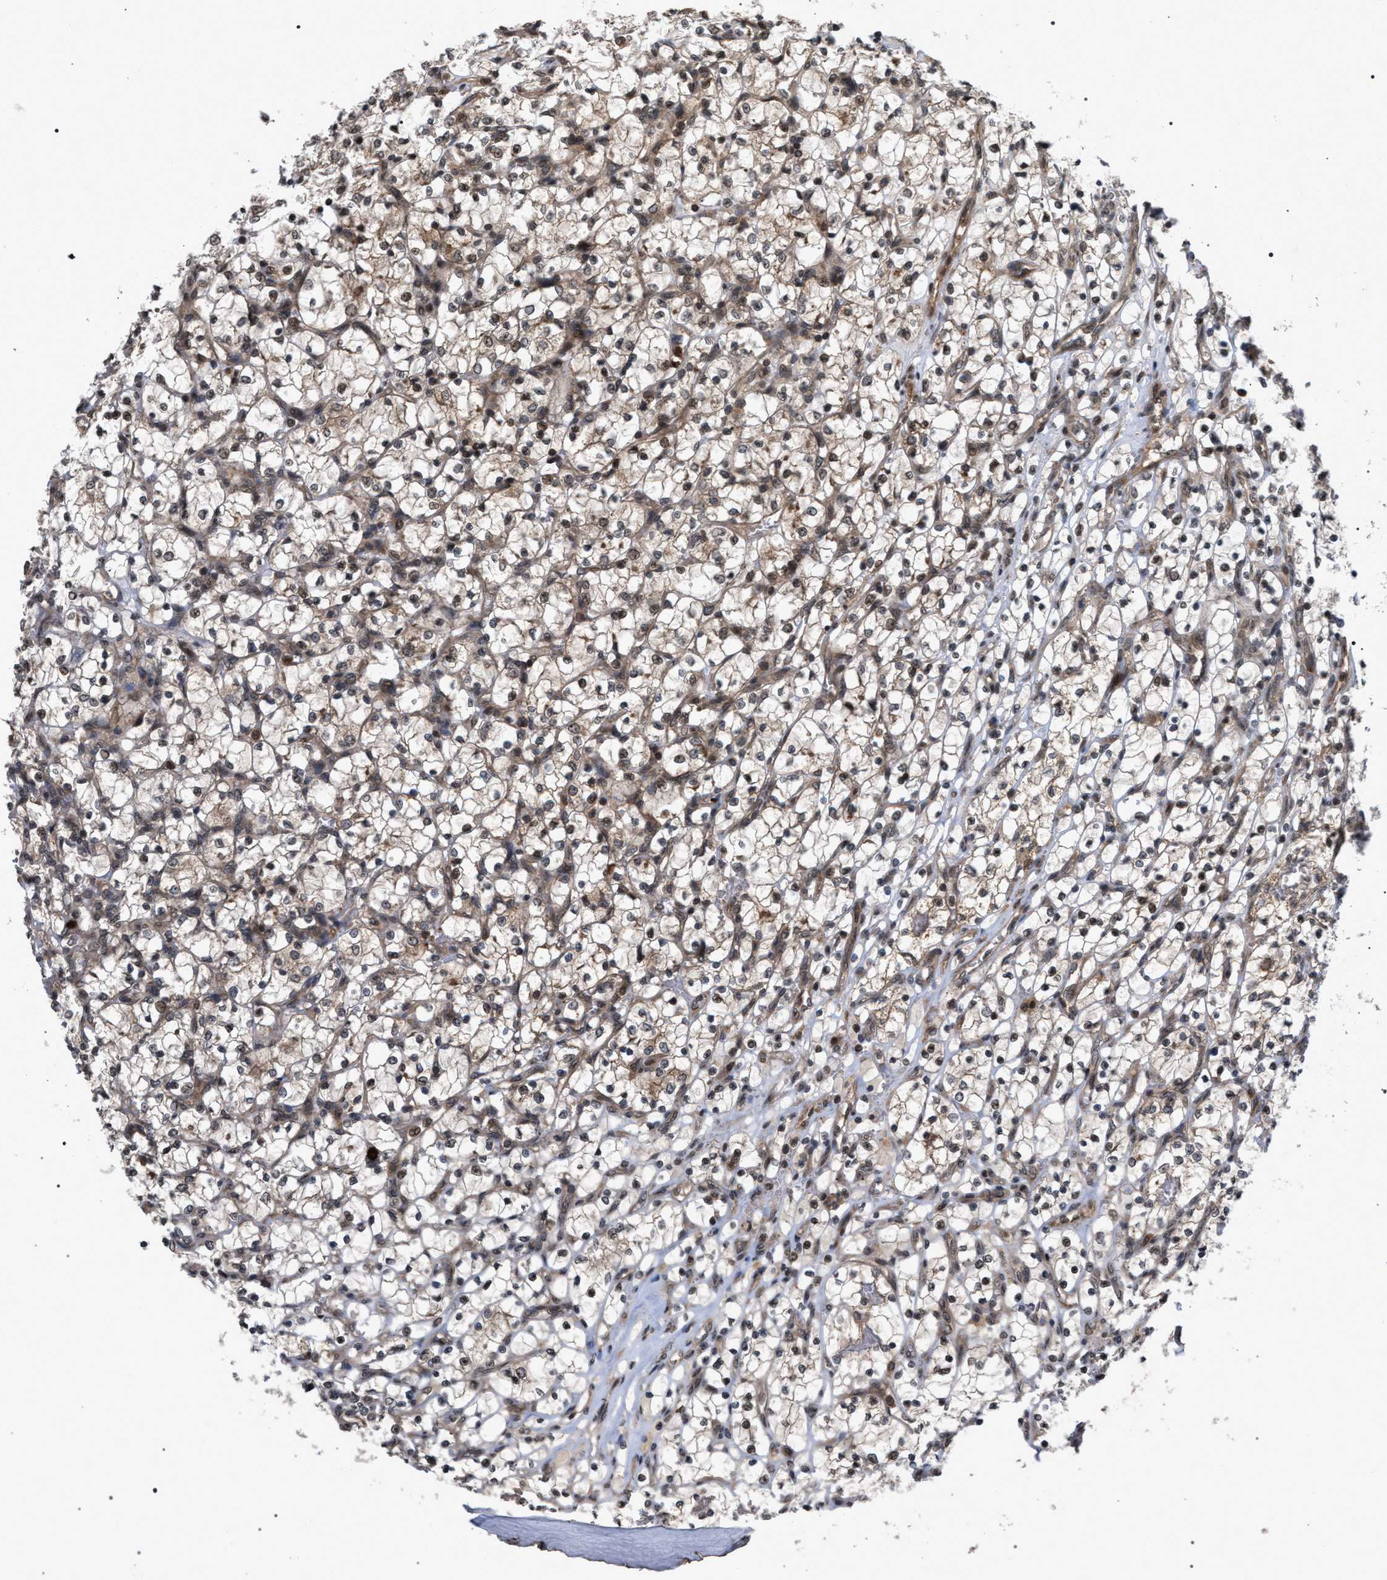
{"staining": {"intensity": "weak", "quantity": ">75%", "location": "cytoplasmic/membranous"}, "tissue": "renal cancer", "cell_type": "Tumor cells", "image_type": "cancer", "snomed": [{"axis": "morphology", "description": "Adenocarcinoma, NOS"}, {"axis": "topography", "description": "Kidney"}], "caption": "IHC of adenocarcinoma (renal) demonstrates low levels of weak cytoplasmic/membranous staining in approximately >75% of tumor cells.", "gene": "IRAK4", "patient": {"sex": "female", "age": 69}}